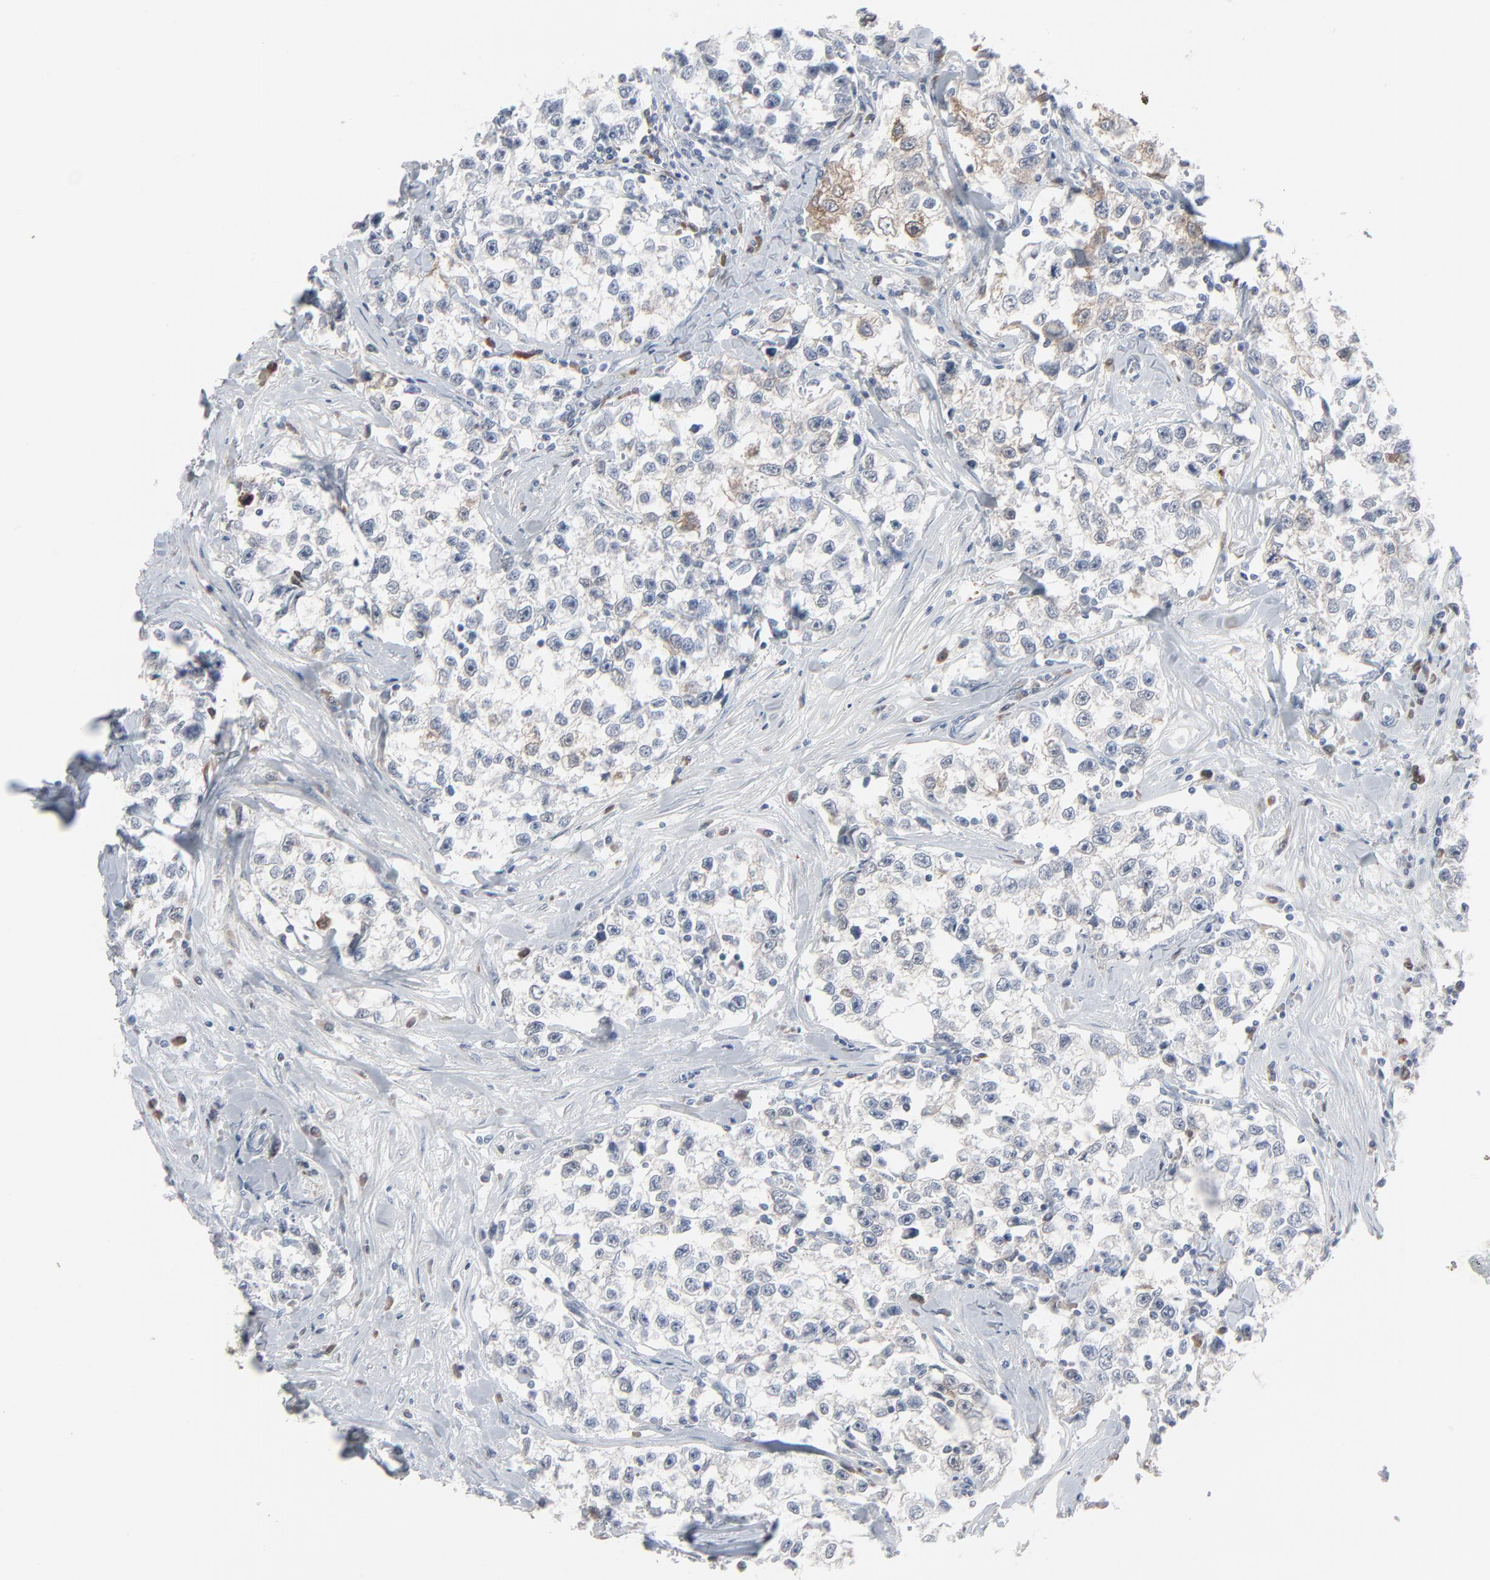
{"staining": {"intensity": "weak", "quantity": "<25%", "location": "cytoplasmic/membranous"}, "tissue": "testis cancer", "cell_type": "Tumor cells", "image_type": "cancer", "snomed": [{"axis": "morphology", "description": "Seminoma, NOS"}, {"axis": "morphology", "description": "Carcinoma, Embryonal, NOS"}, {"axis": "topography", "description": "Testis"}], "caption": "High power microscopy histopathology image of an immunohistochemistry (IHC) image of testis embryonal carcinoma, revealing no significant positivity in tumor cells.", "gene": "PHGDH", "patient": {"sex": "male", "age": 30}}